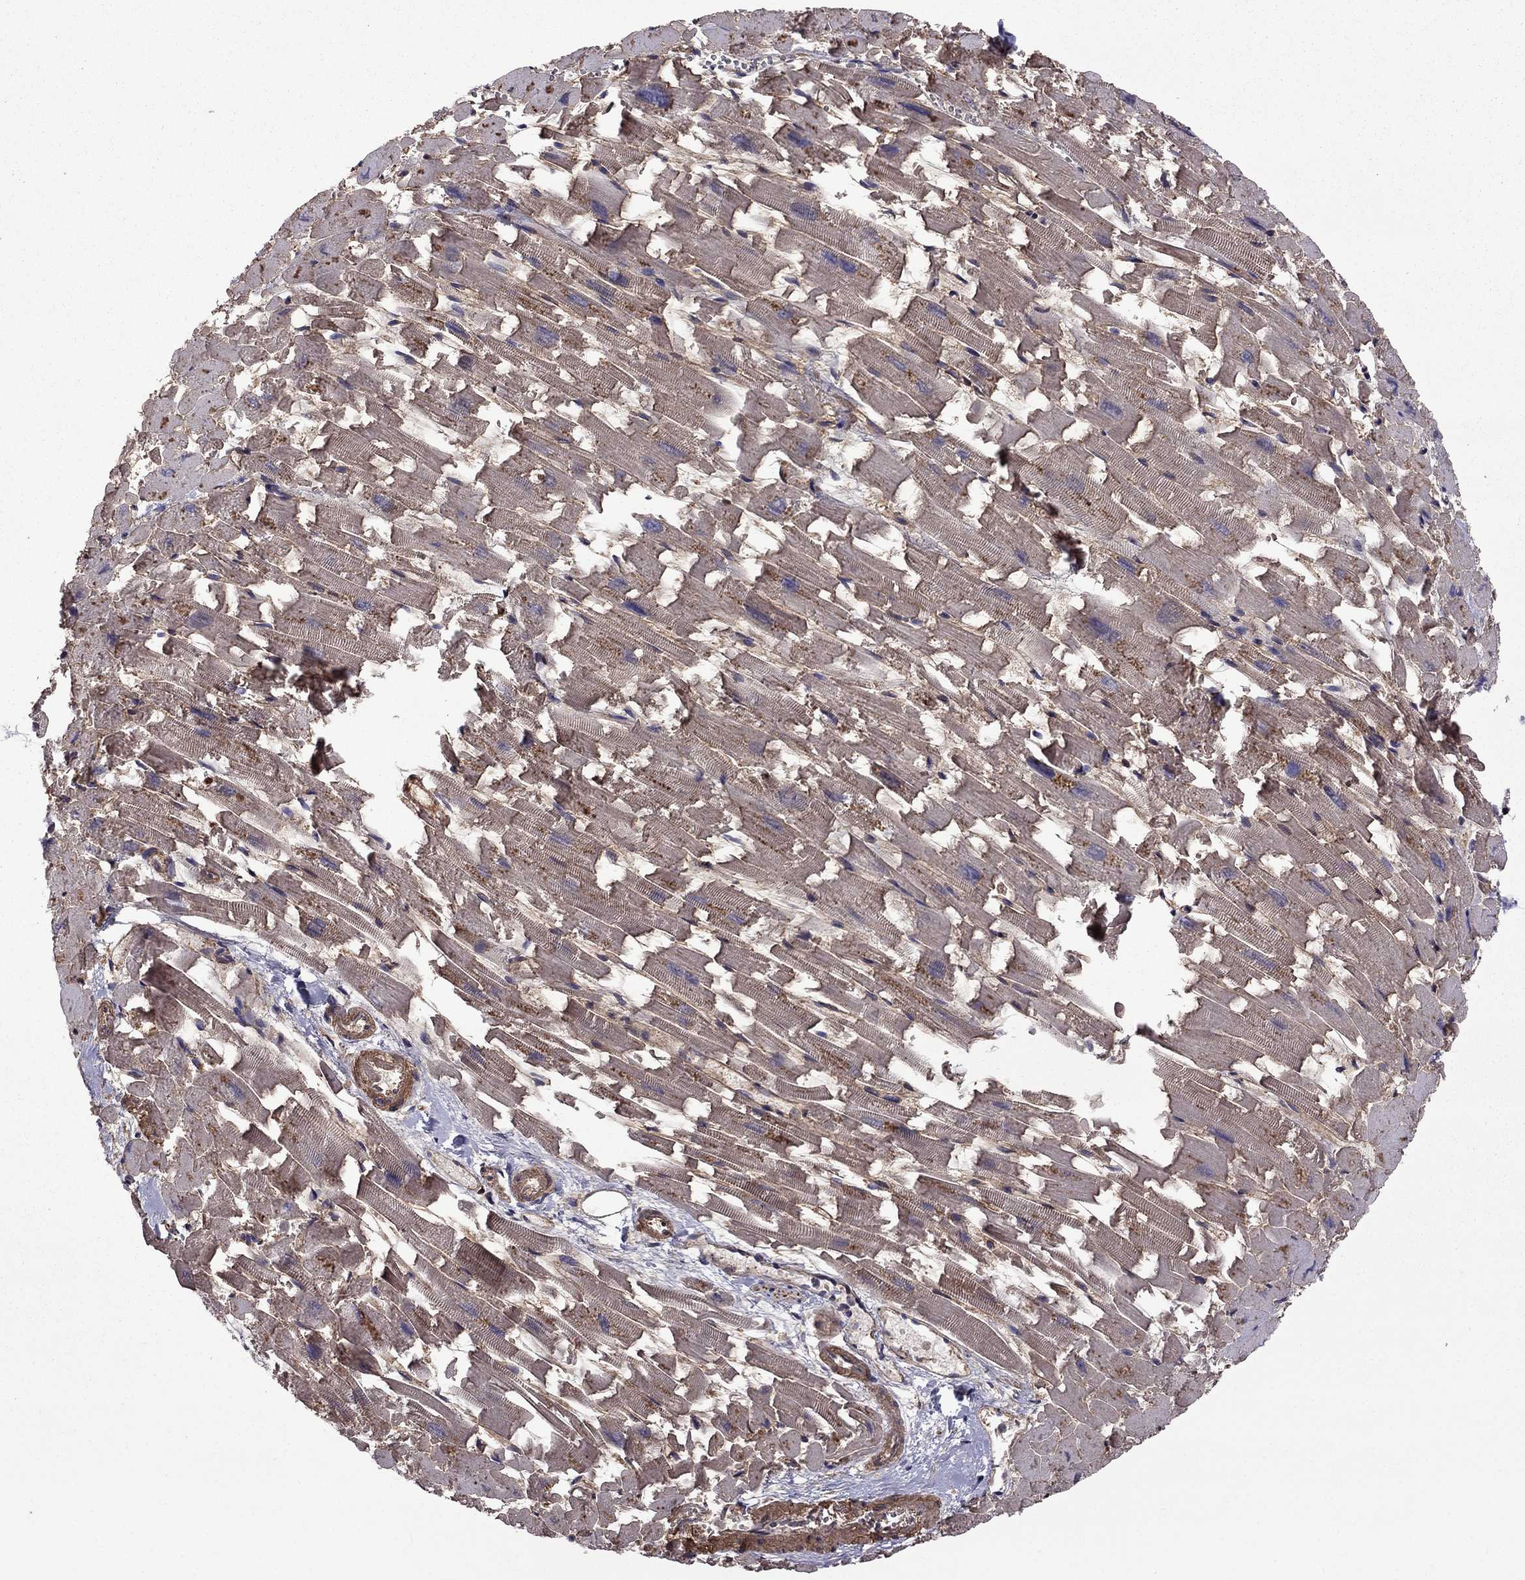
{"staining": {"intensity": "moderate", "quantity": "25%-75%", "location": "cytoplasmic/membranous"}, "tissue": "heart muscle", "cell_type": "Cardiomyocytes", "image_type": "normal", "snomed": [{"axis": "morphology", "description": "Normal tissue, NOS"}, {"axis": "topography", "description": "Heart"}], "caption": "The histopathology image demonstrates staining of unremarkable heart muscle, revealing moderate cytoplasmic/membranous protein positivity (brown color) within cardiomyocytes. (Stains: DAB in brown, nuclei in blue, Microscopy: brightfield microscopy at high magnification).", "gene": "ITGB1", "patient": {"sex": "female", "age": 64}}